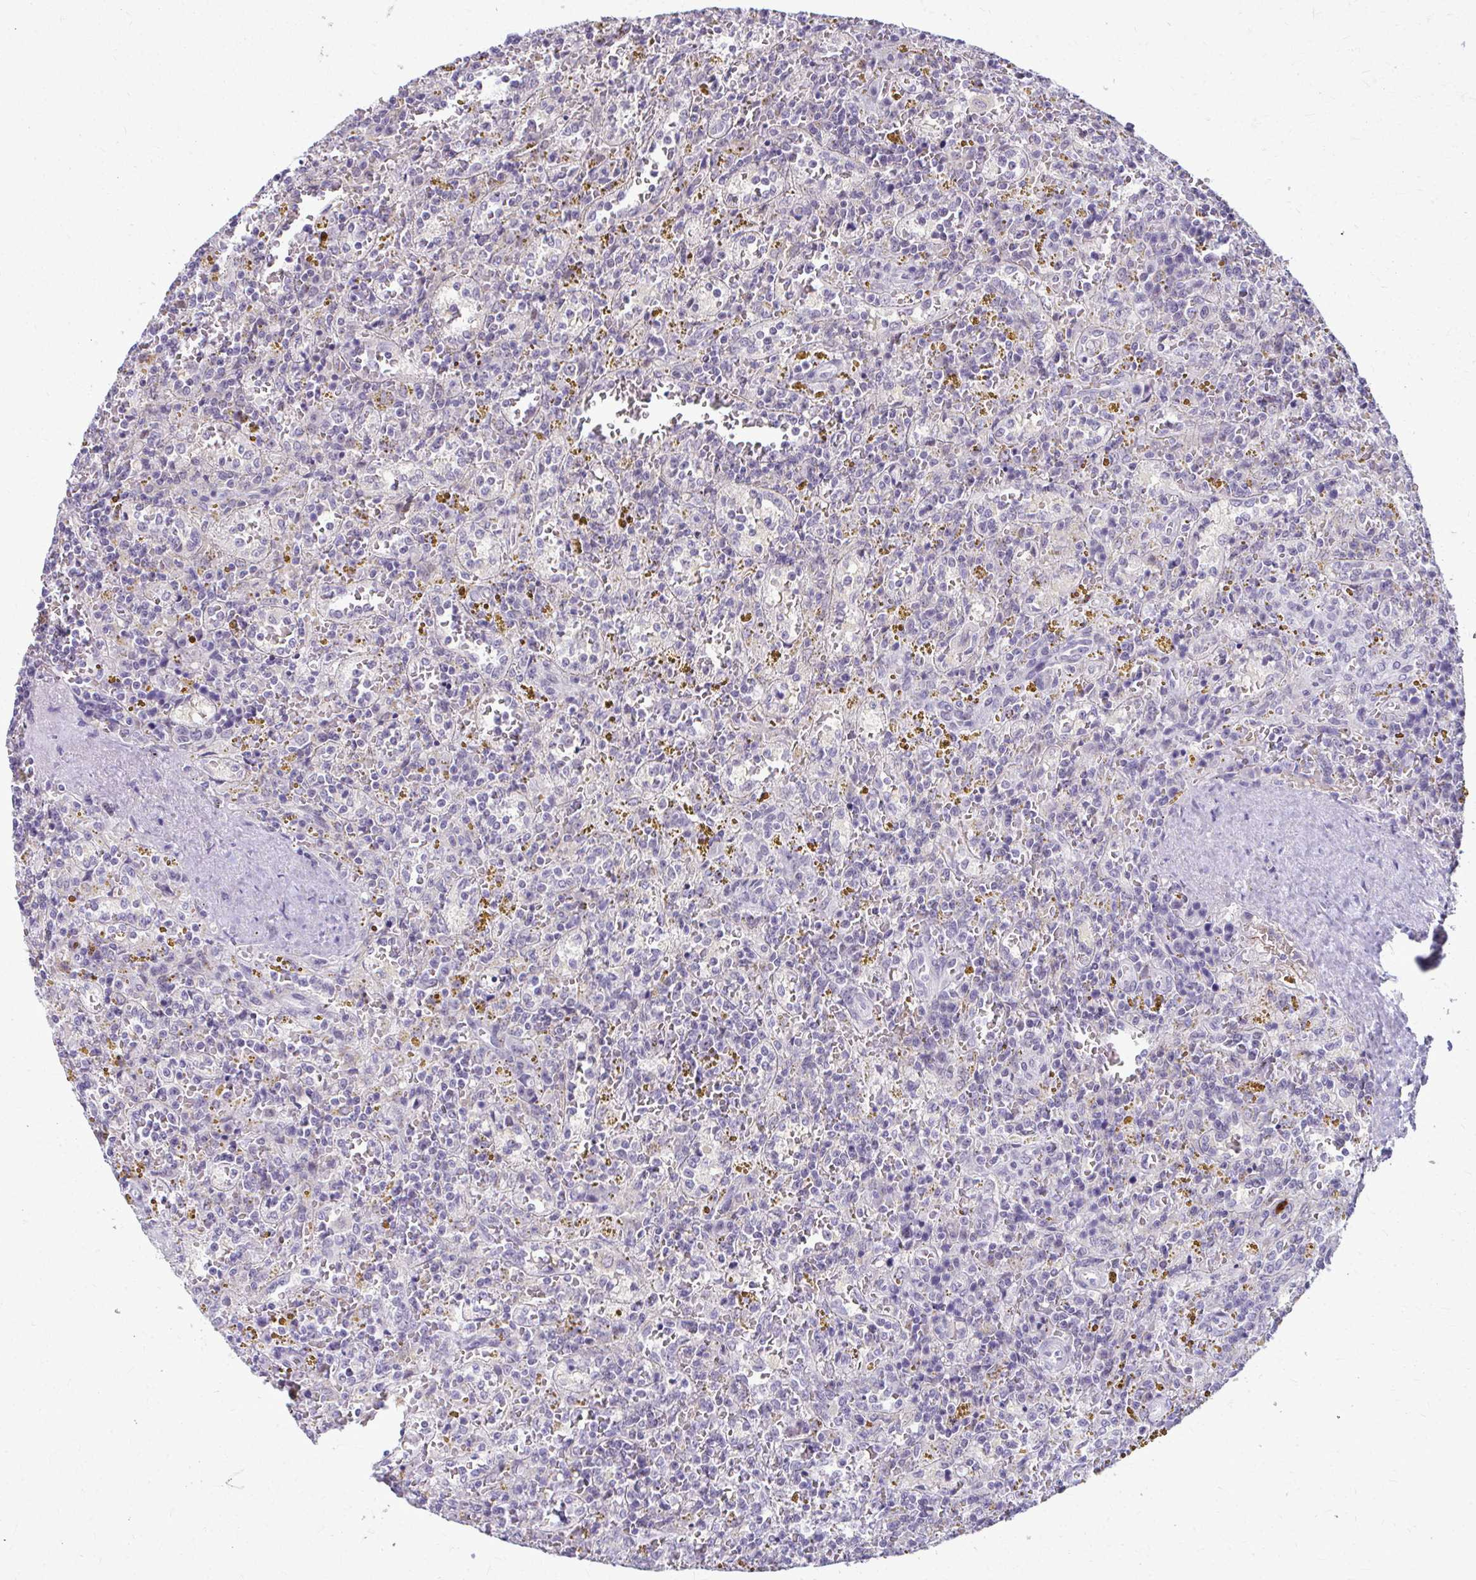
{"staining": {"intensity": "negative", "quantity": "none", "location": "none"}, "tissue": "lymphoma", "cell_type": "Tumor cells", "image_type": "cancer", "snomed": [{"axis": "morphology", "description": "Malignant lymphoma, non-Hodgkin's type, Low grade"}, {"axis": "topography", "description": "Spleen"}], "caption": "IHC of malignant lymphoma, non-Hodgkin's type (low-grade) demonstrates no expression in tumor cells.", "gene": "MAF1", "patient": {"sex": "female", "age": 65}}